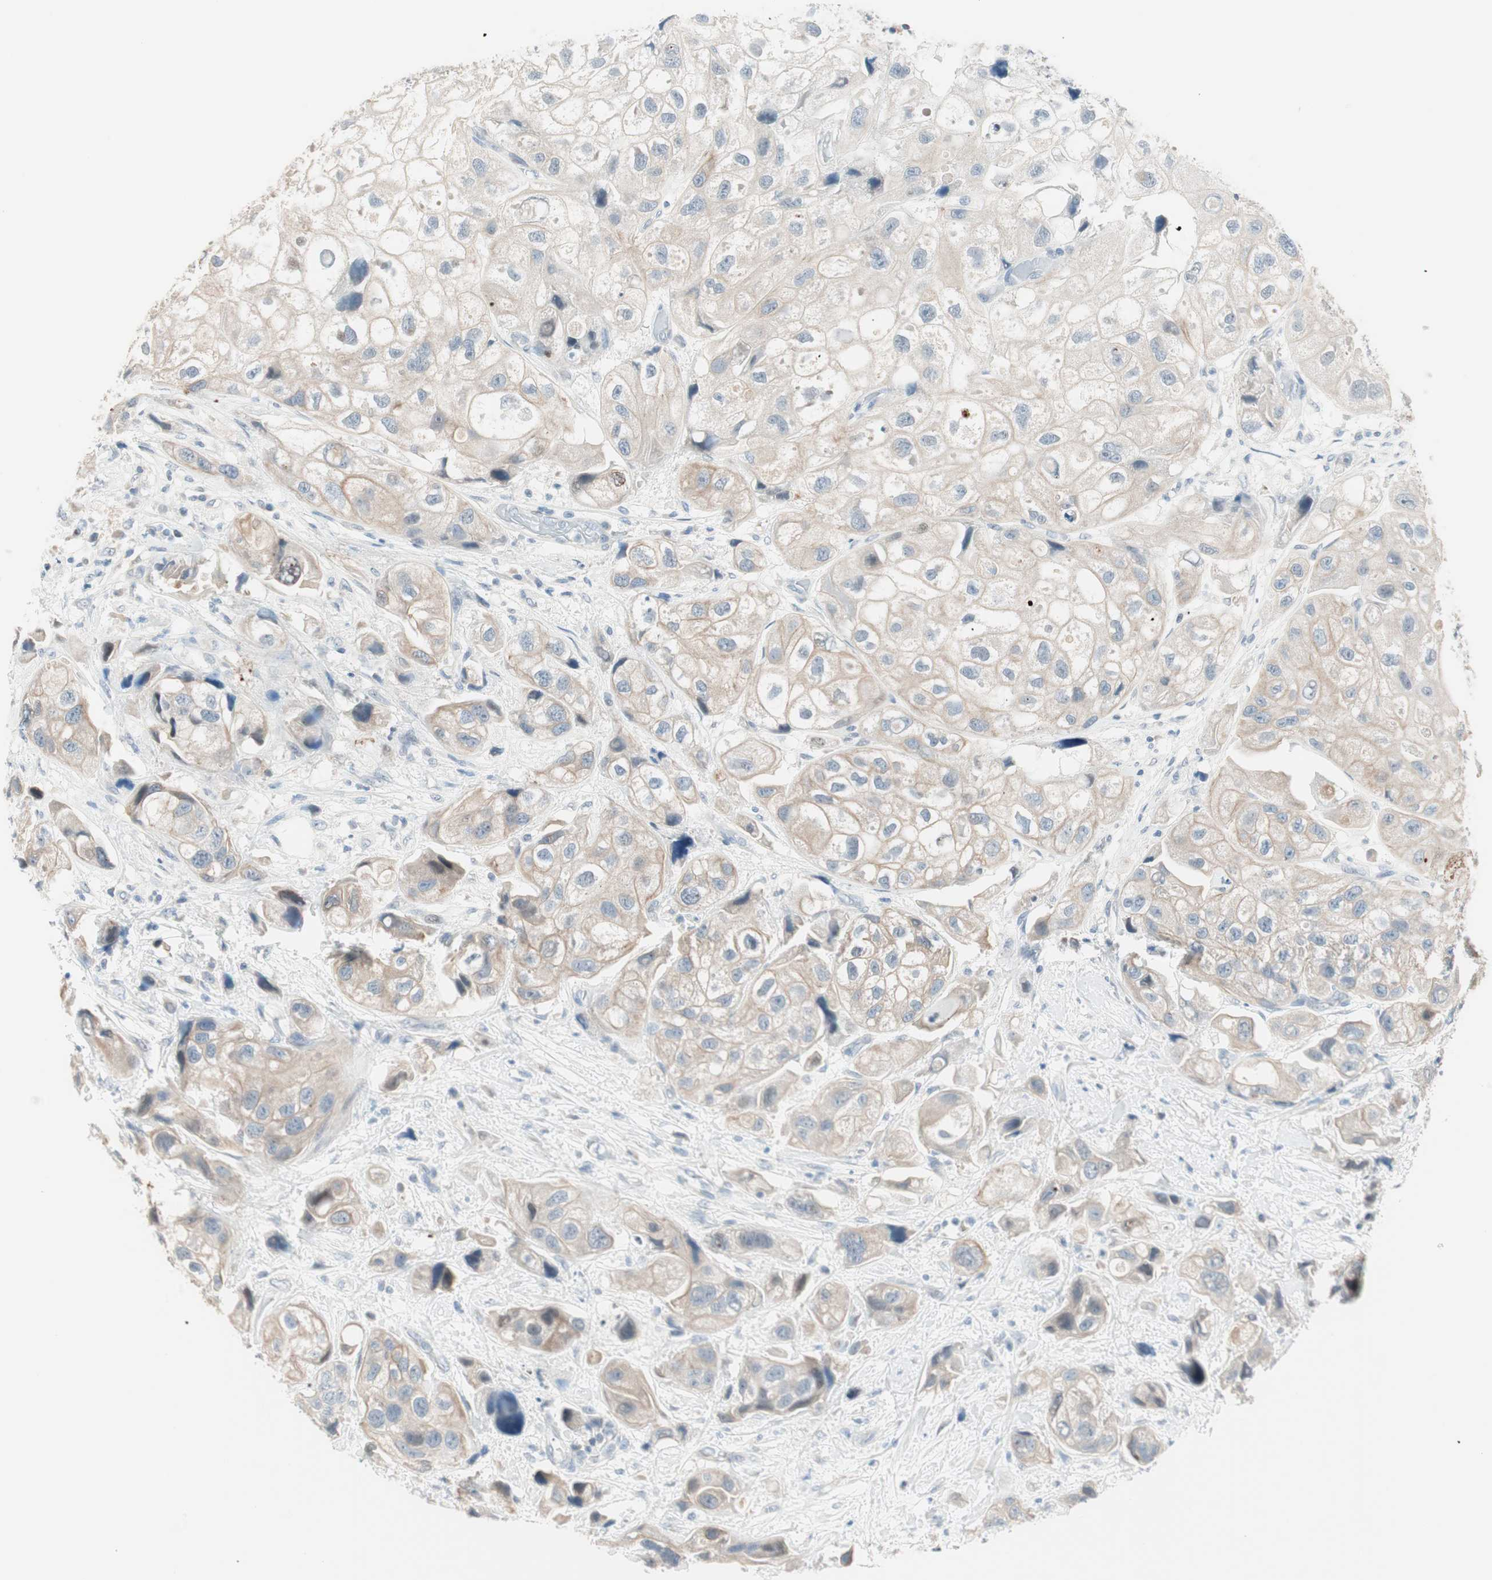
{"staining": {"intensity": "weak", "quantity": ">75%", "location": "cytoplasmic/membranous"}, "tissue": "urothelial cancer", "cell_type": "Tumor cells", "image_type": "cancer", "snomed": [{"axis": "morphology", "description": "Urothelial carcinoma, High grade"}, {"axis": "topography", "description": "Urinary bladder"}], "caption": "Tumor cells reveal low levels of weak cytoplasmic/membranous staining in about >75% of cells in urothelial carcinoma (high-grade).", "gene": "GNAO1", "patient": {"sex": "female", "age": 64}}